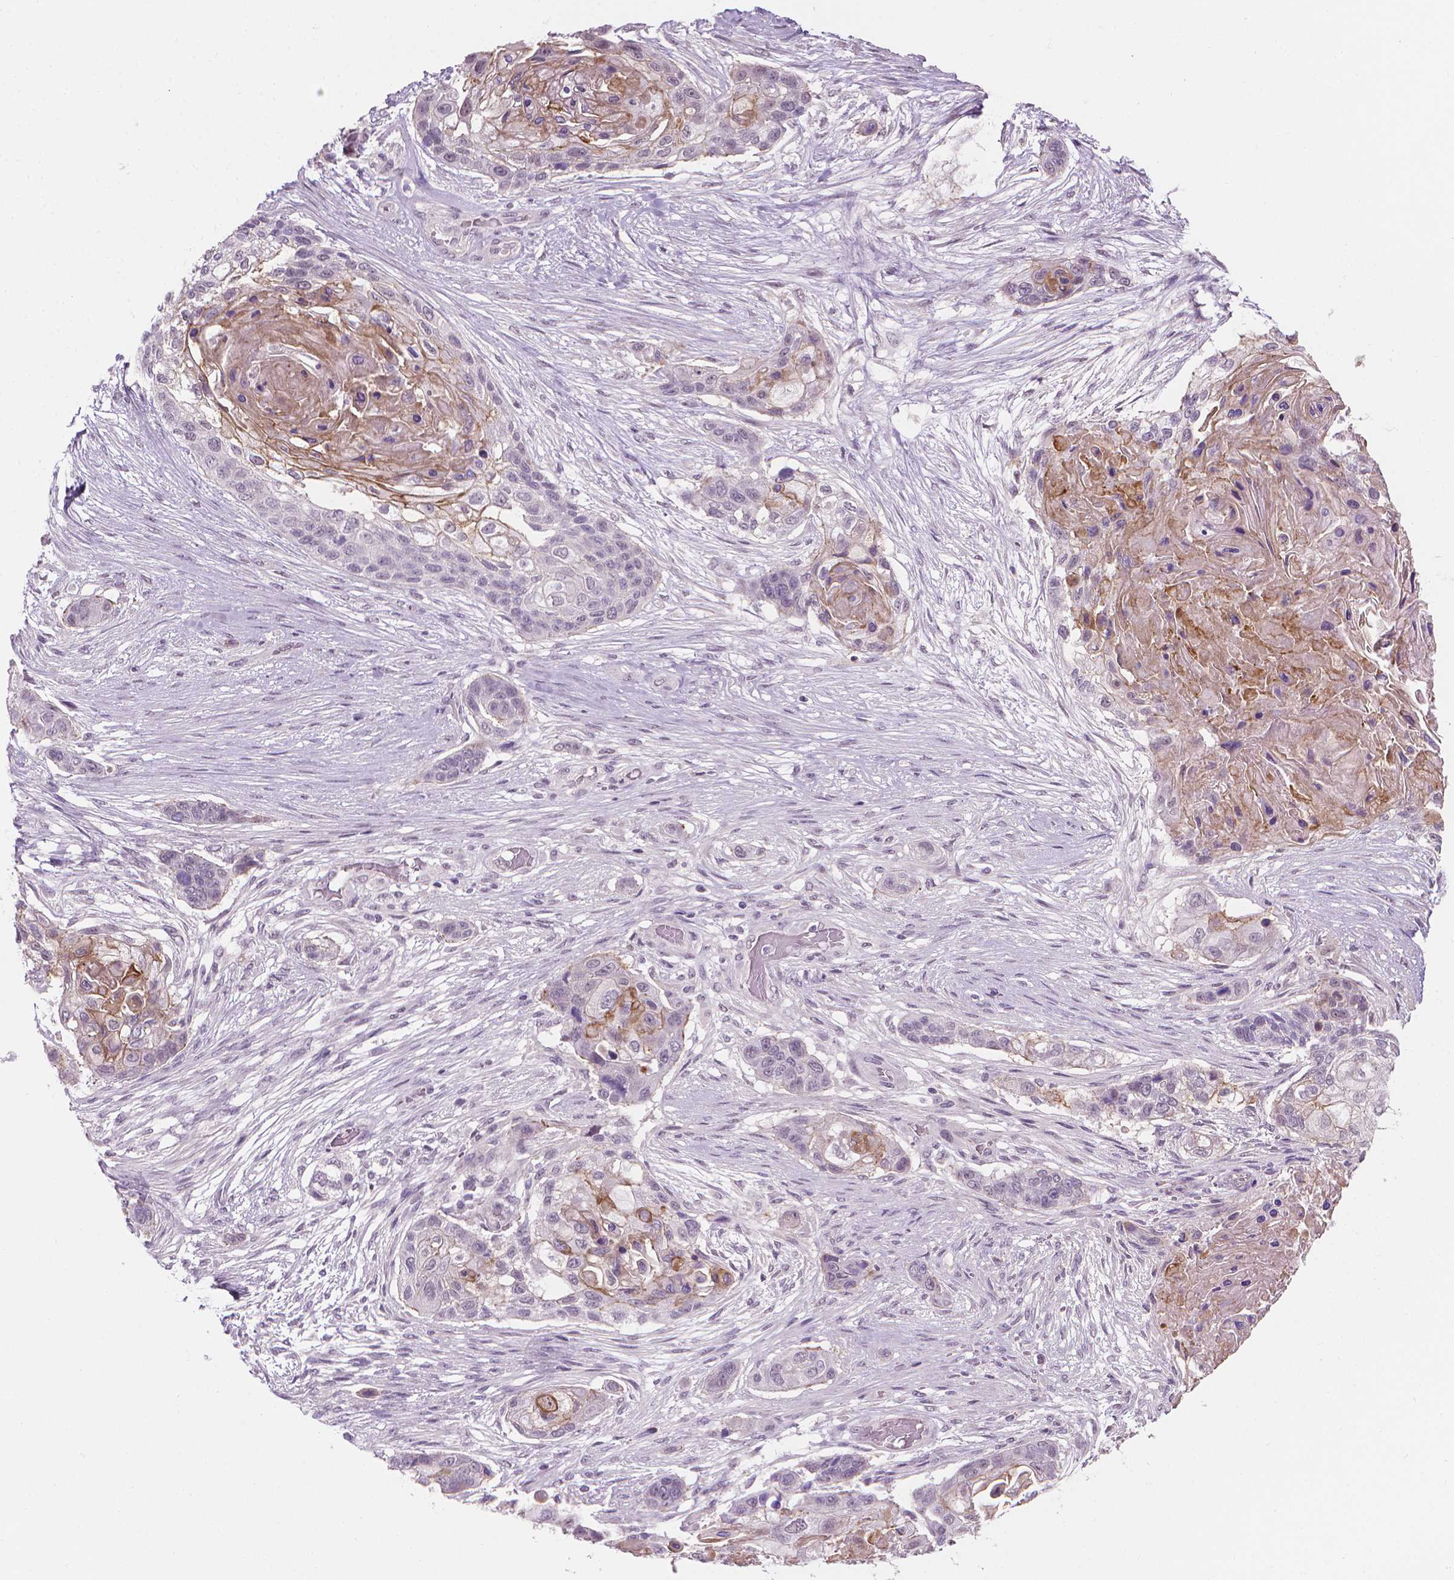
{"staining": {"intensity": "negative", "quantity": "none", "location": "none"}, "tissue": "lung cancer", "cell_type": "Tumor cells", "image_type": "cancer", "snomed": [{"axis": "morphology", "description": "Squamous cell carcinoma, NOS"}, {"axis": "topography", "description": "Lung"}], "caption": "Human lung cancer (squamous cell carcinoma) stained for a protein using immunohistochemistry (IHC) exhibits no expression in tumor cells.", "gene": "SAXO2", "patient": {"sex": "male", "age": 69}}